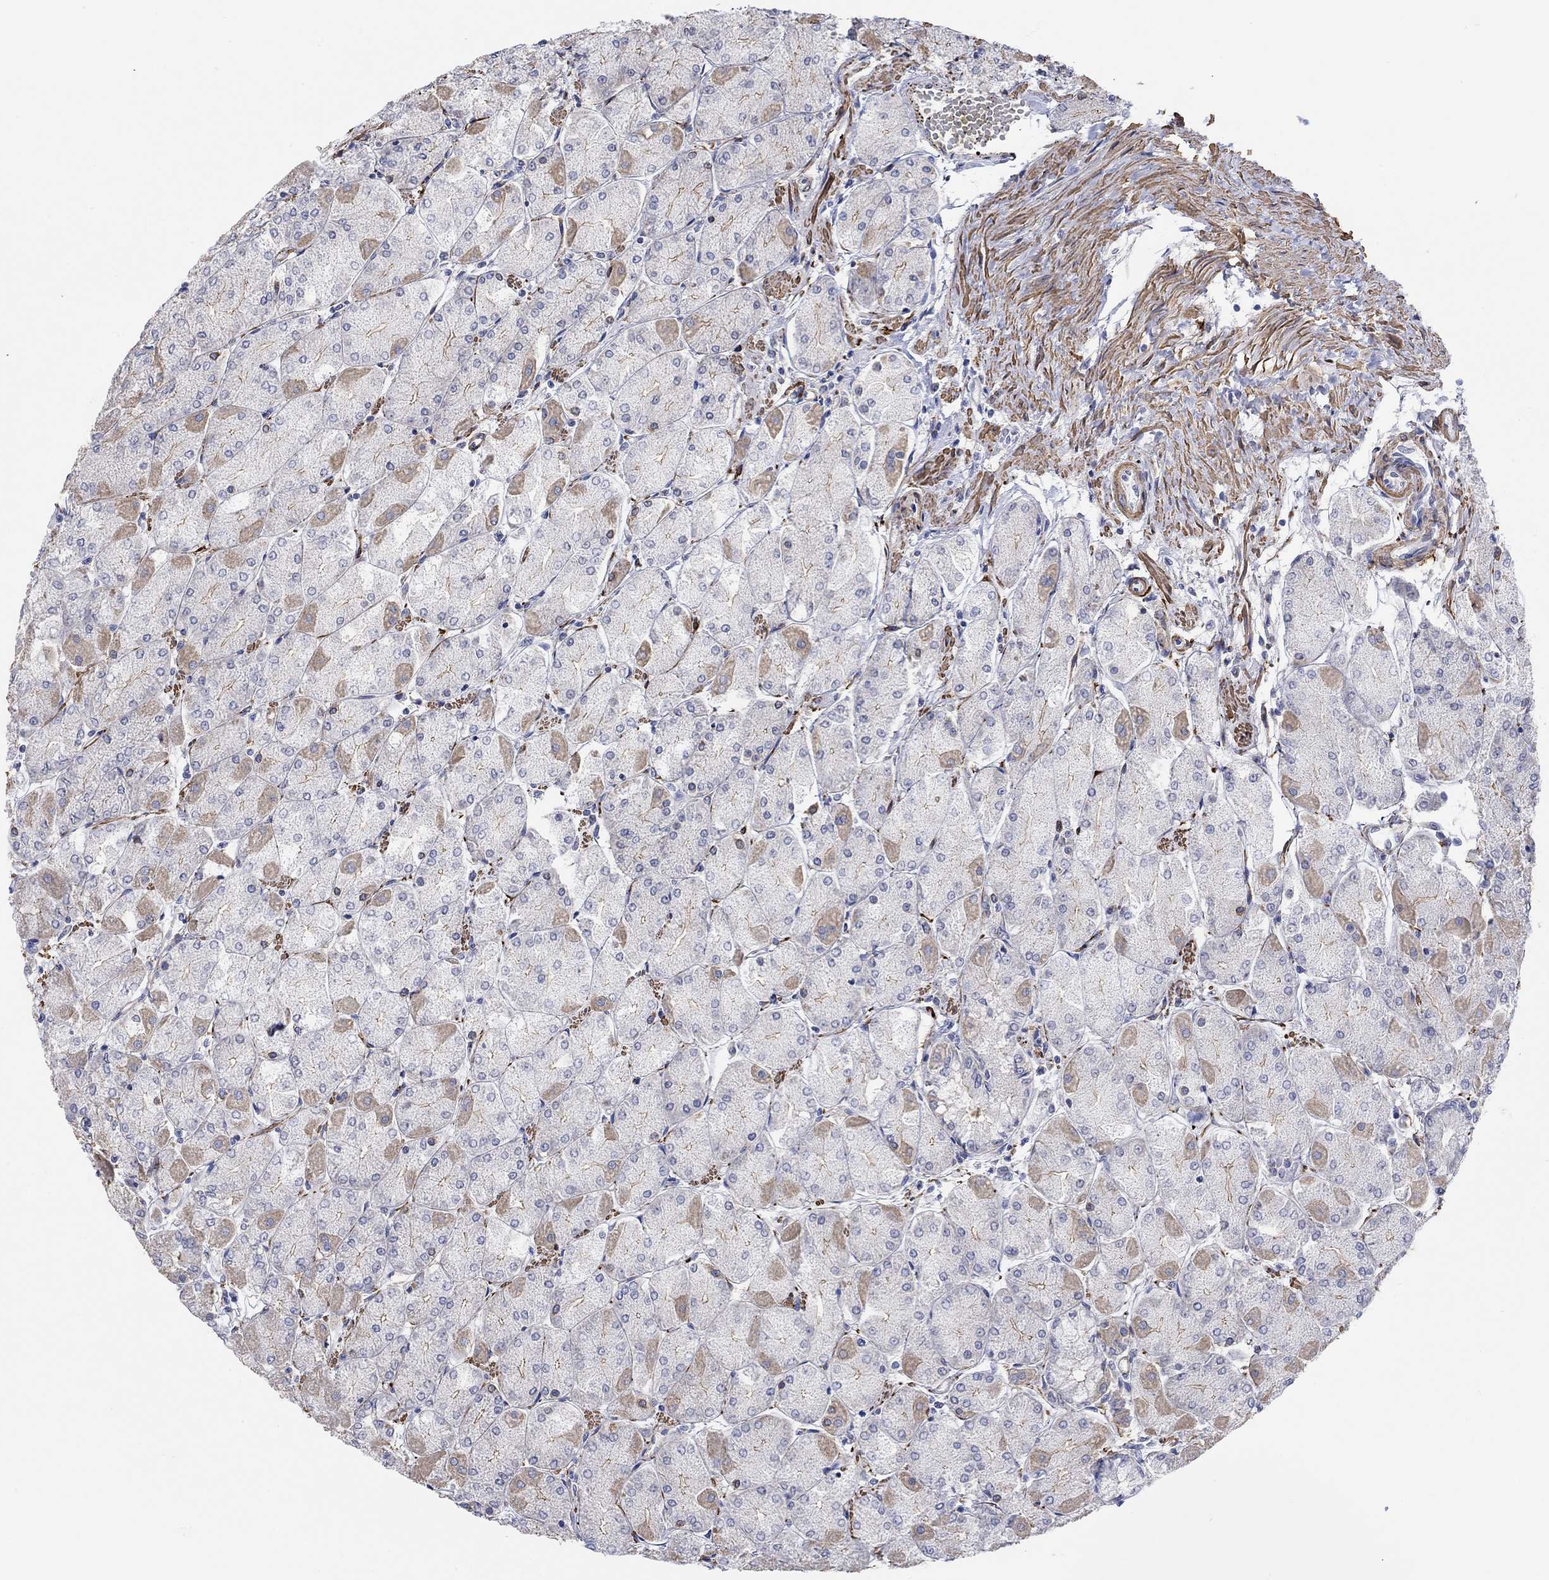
{"staining": {"intensity": "strong", "quantity": "<25%", "location": "cytoplasmic/membranous"}, "tissue": "stomach", "cell_type": "Glandular cells", "image_type": "normal", "snomed": [{"axis": "morphology", "description": "Normal tissue, NOS"}, {"axis": "topography", "description": "Stomach, upper"}], "caption": "A photomicrograph of human stomach stained for a protein exhibits strong cytoplasmic/membranous brown staining in glandular cells. The staining is performed using DAB (3,3'-diaminobenzidine) brown chromogen to label protein expression. The nuclei are counter-stained blue using hematoxylin.", "gene": "SCN7A", "patient": {"sex": "male", "age": 60}}